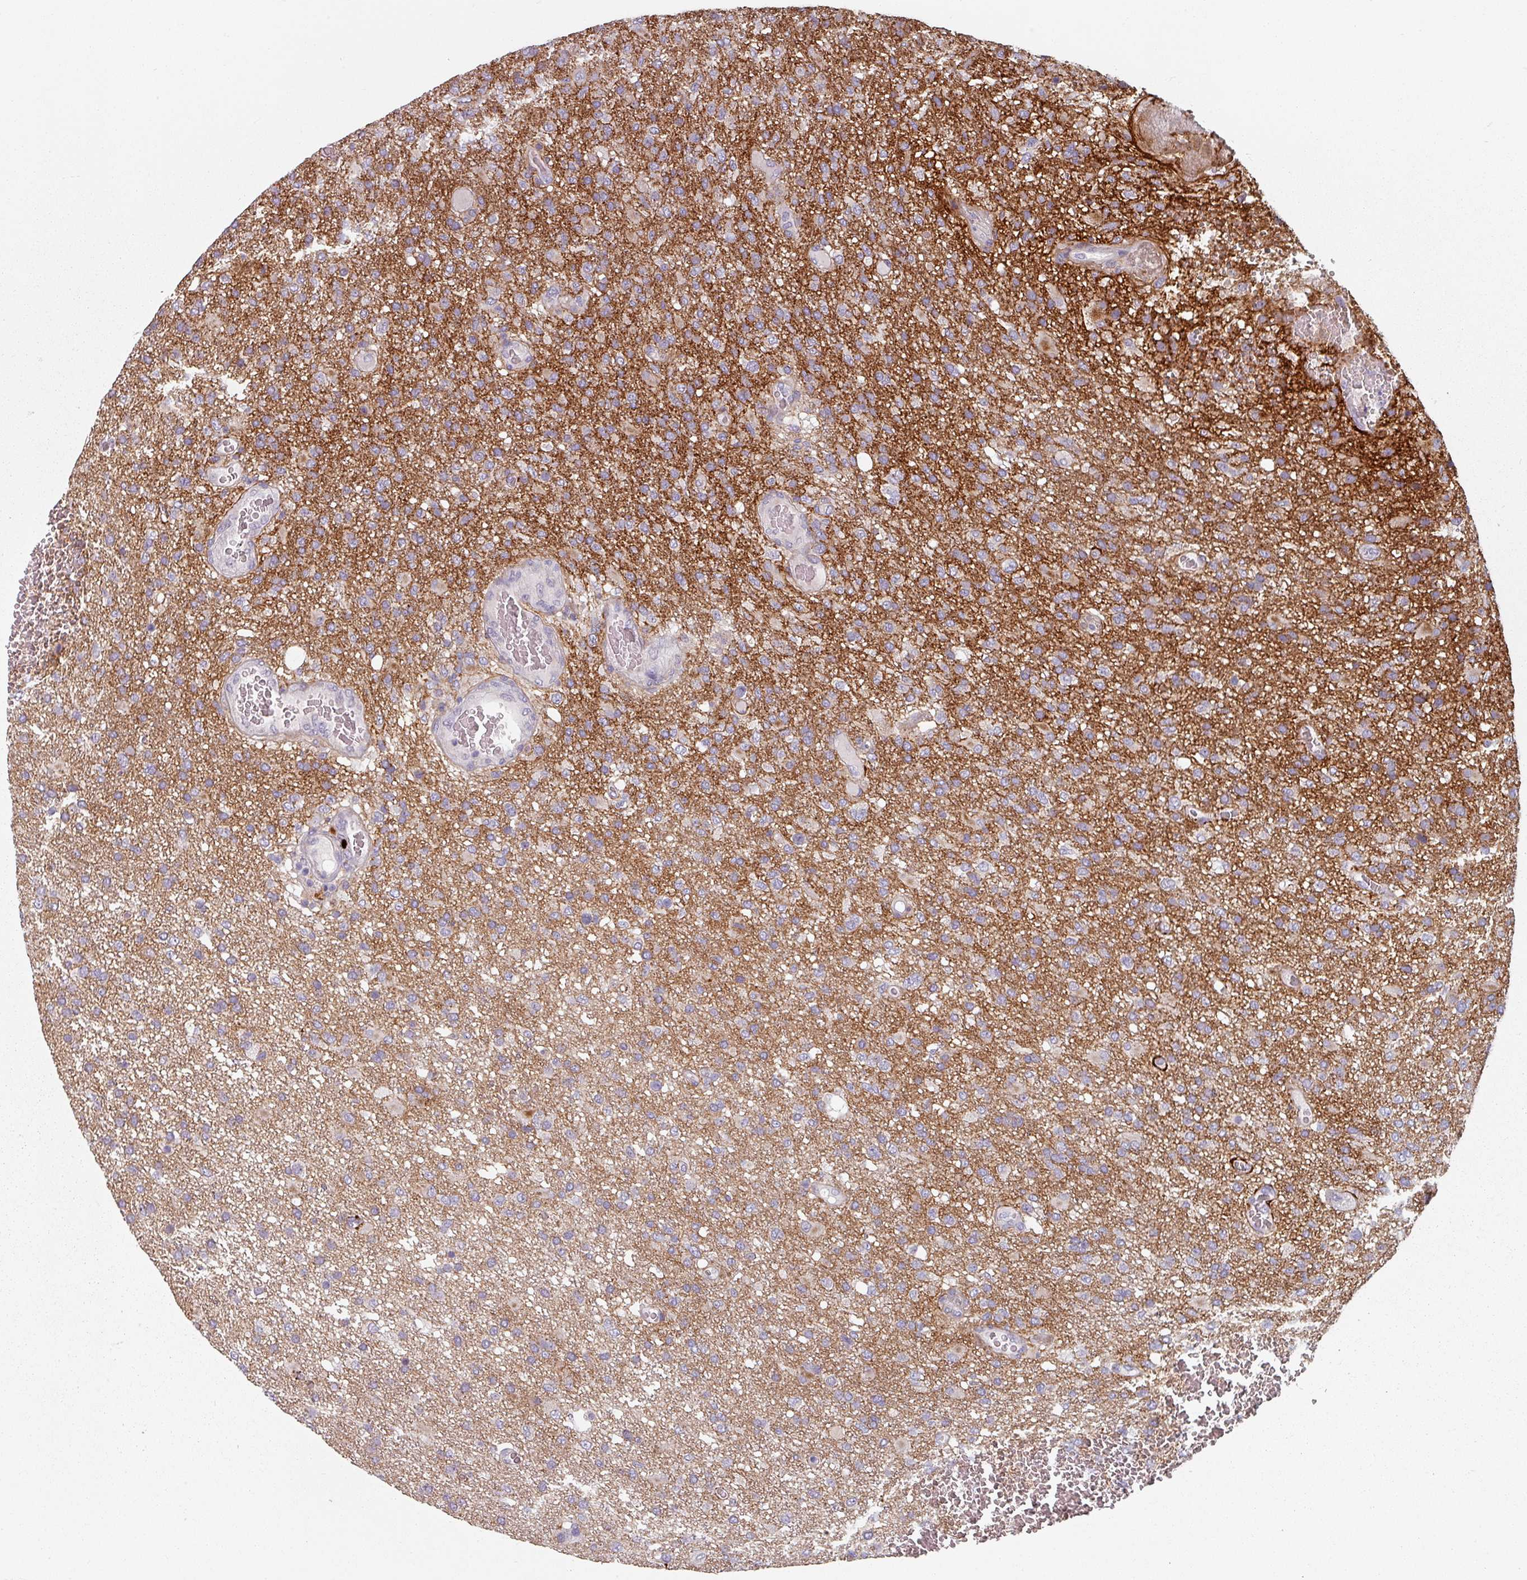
{"staining": {"intensity": "negative", "quantity": "none", "location": "none"}, "tissue": "glioma", "cell_type": "Tumor cells", "image_type": "cancer", "snomed": [{"axis": "morphology", "description": "Glioma, malignant, High grade"}, {"axis": "topography", "description": "Brain"}], "caption": "The histopathology image shows no significant staining in tumor cells of glioma.", "gene": "CYB5RL", "patient": {"sex": "female", "age": 74}}